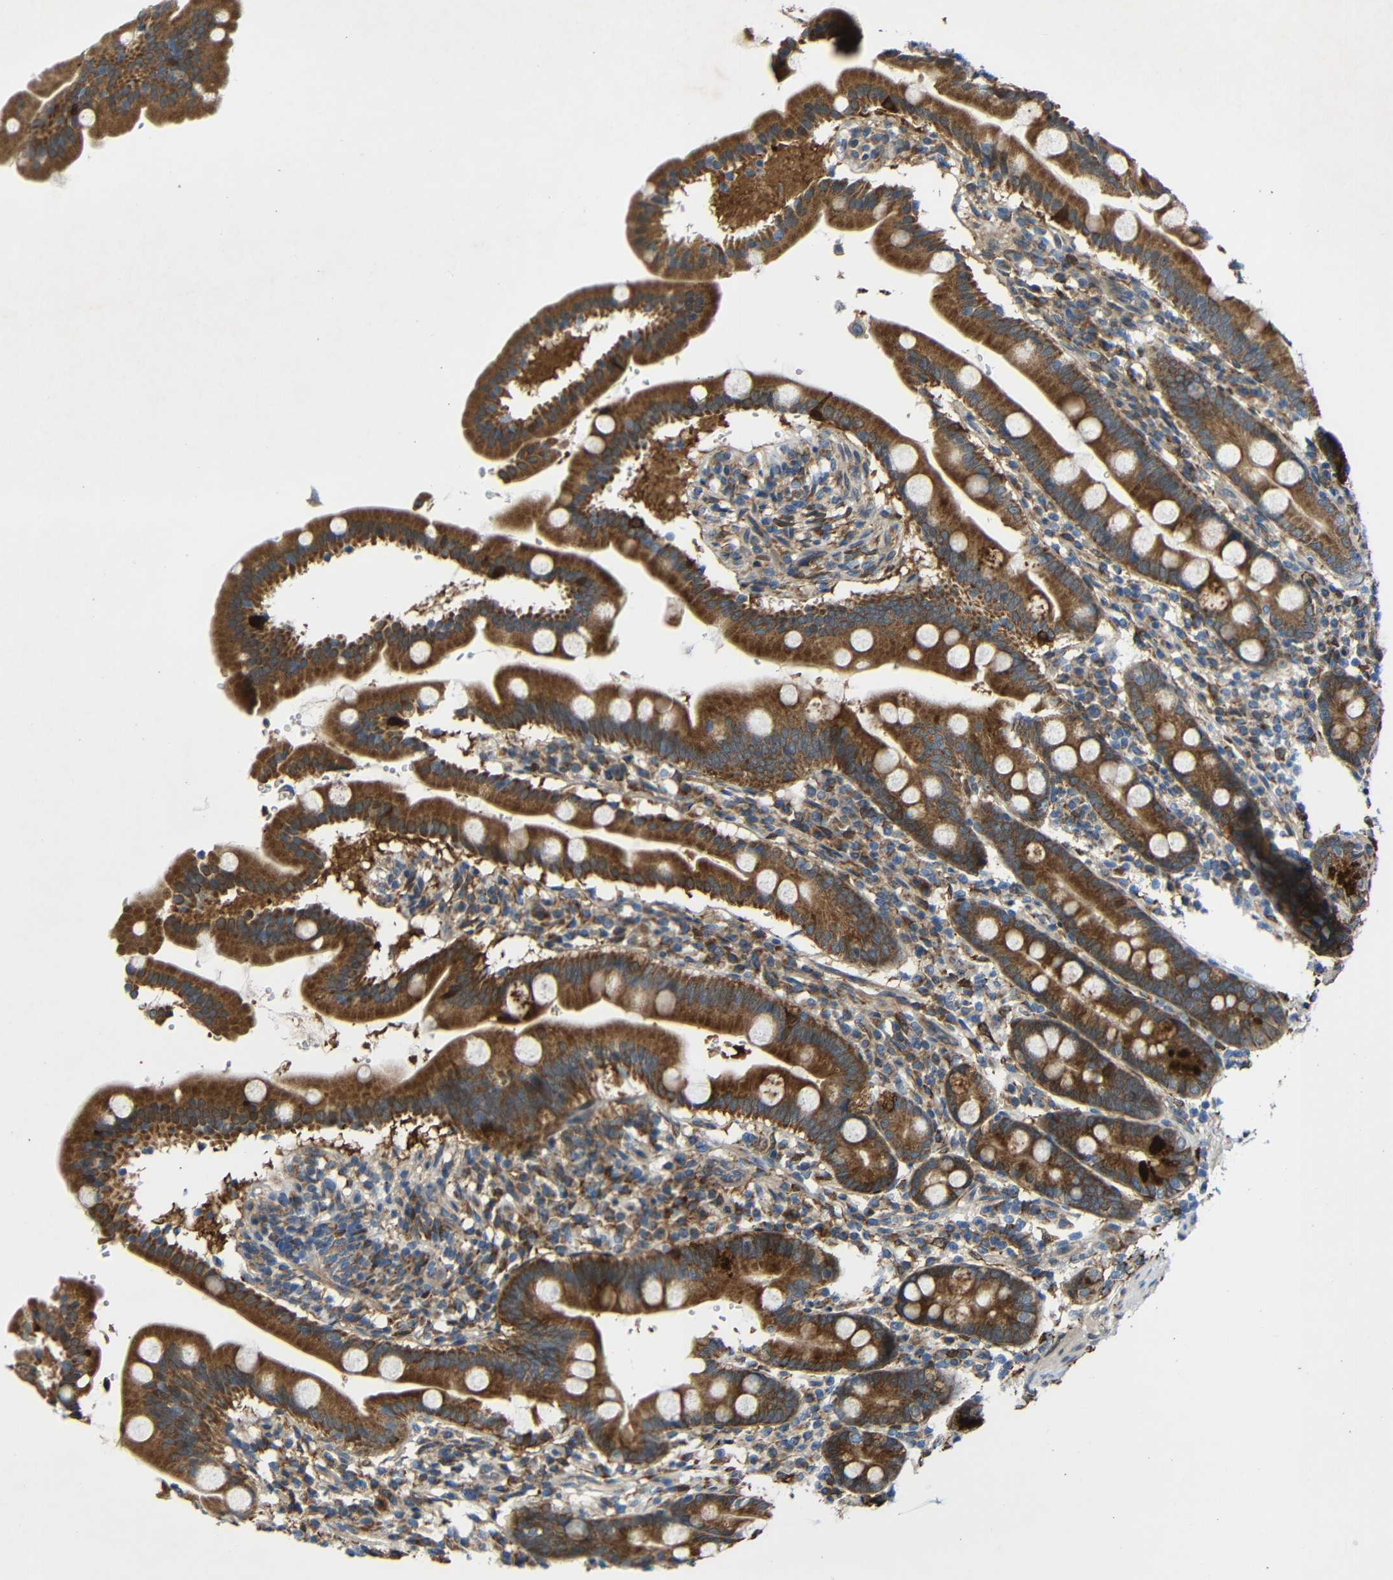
{"staining": {"intensity": "strong", "quantity": "<25%", "location": "cytoplasmic/membranous"}, "tissue": "duodenum", "cell_type": "Glandular cells", "image_type": "normal", "snomed": [{"axis": "morphology", "description": "Normal tissue, NOS"}, {"axis": "topography", "description": "Duodenum"}], "caption": "Protein staining of benign duodenum reveals strong cytoplasmic/membranous positivity in approximately <25% of glandular cells.", "gene": "TMEM25", "patient": {"sex": "male", "age": 50}}